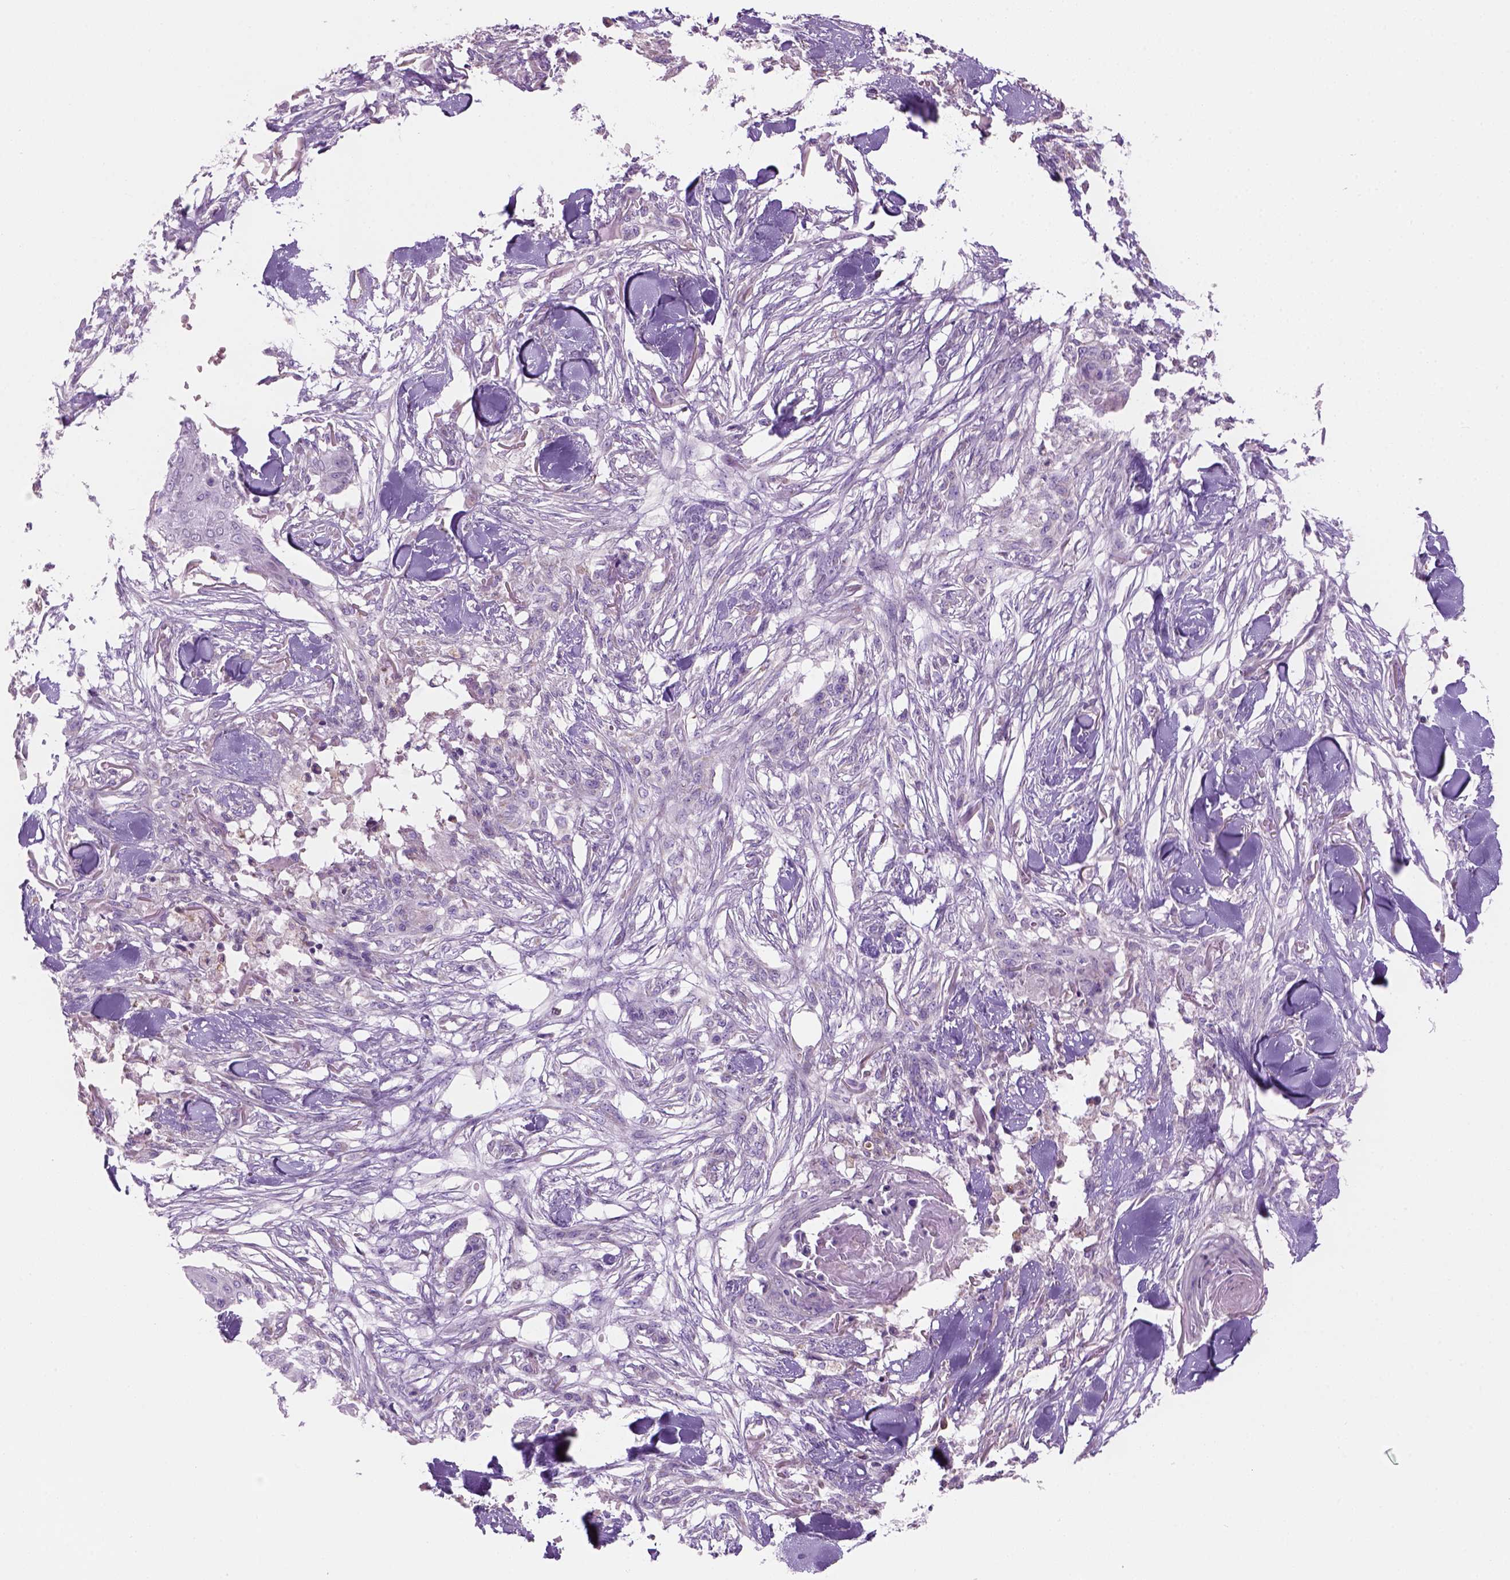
{"staining": {"intensity": "negative", "quantity": "none", "location": "none"}, "tissue": "skin cancer", "cell_type": "Tumor cells", "image_type": "cancer", "snomed": [{"axis": "morphology", "description": "Squamous cell carcinoma, NOS"}, {"axis": "topography", "description": "Skin"}], "caption": "Skin squamous cell carcinoma stained for a protein using IHC displays no expression tumor cells.", "gene": "CD84", "patient": {"sex": "female", "age": 59}}